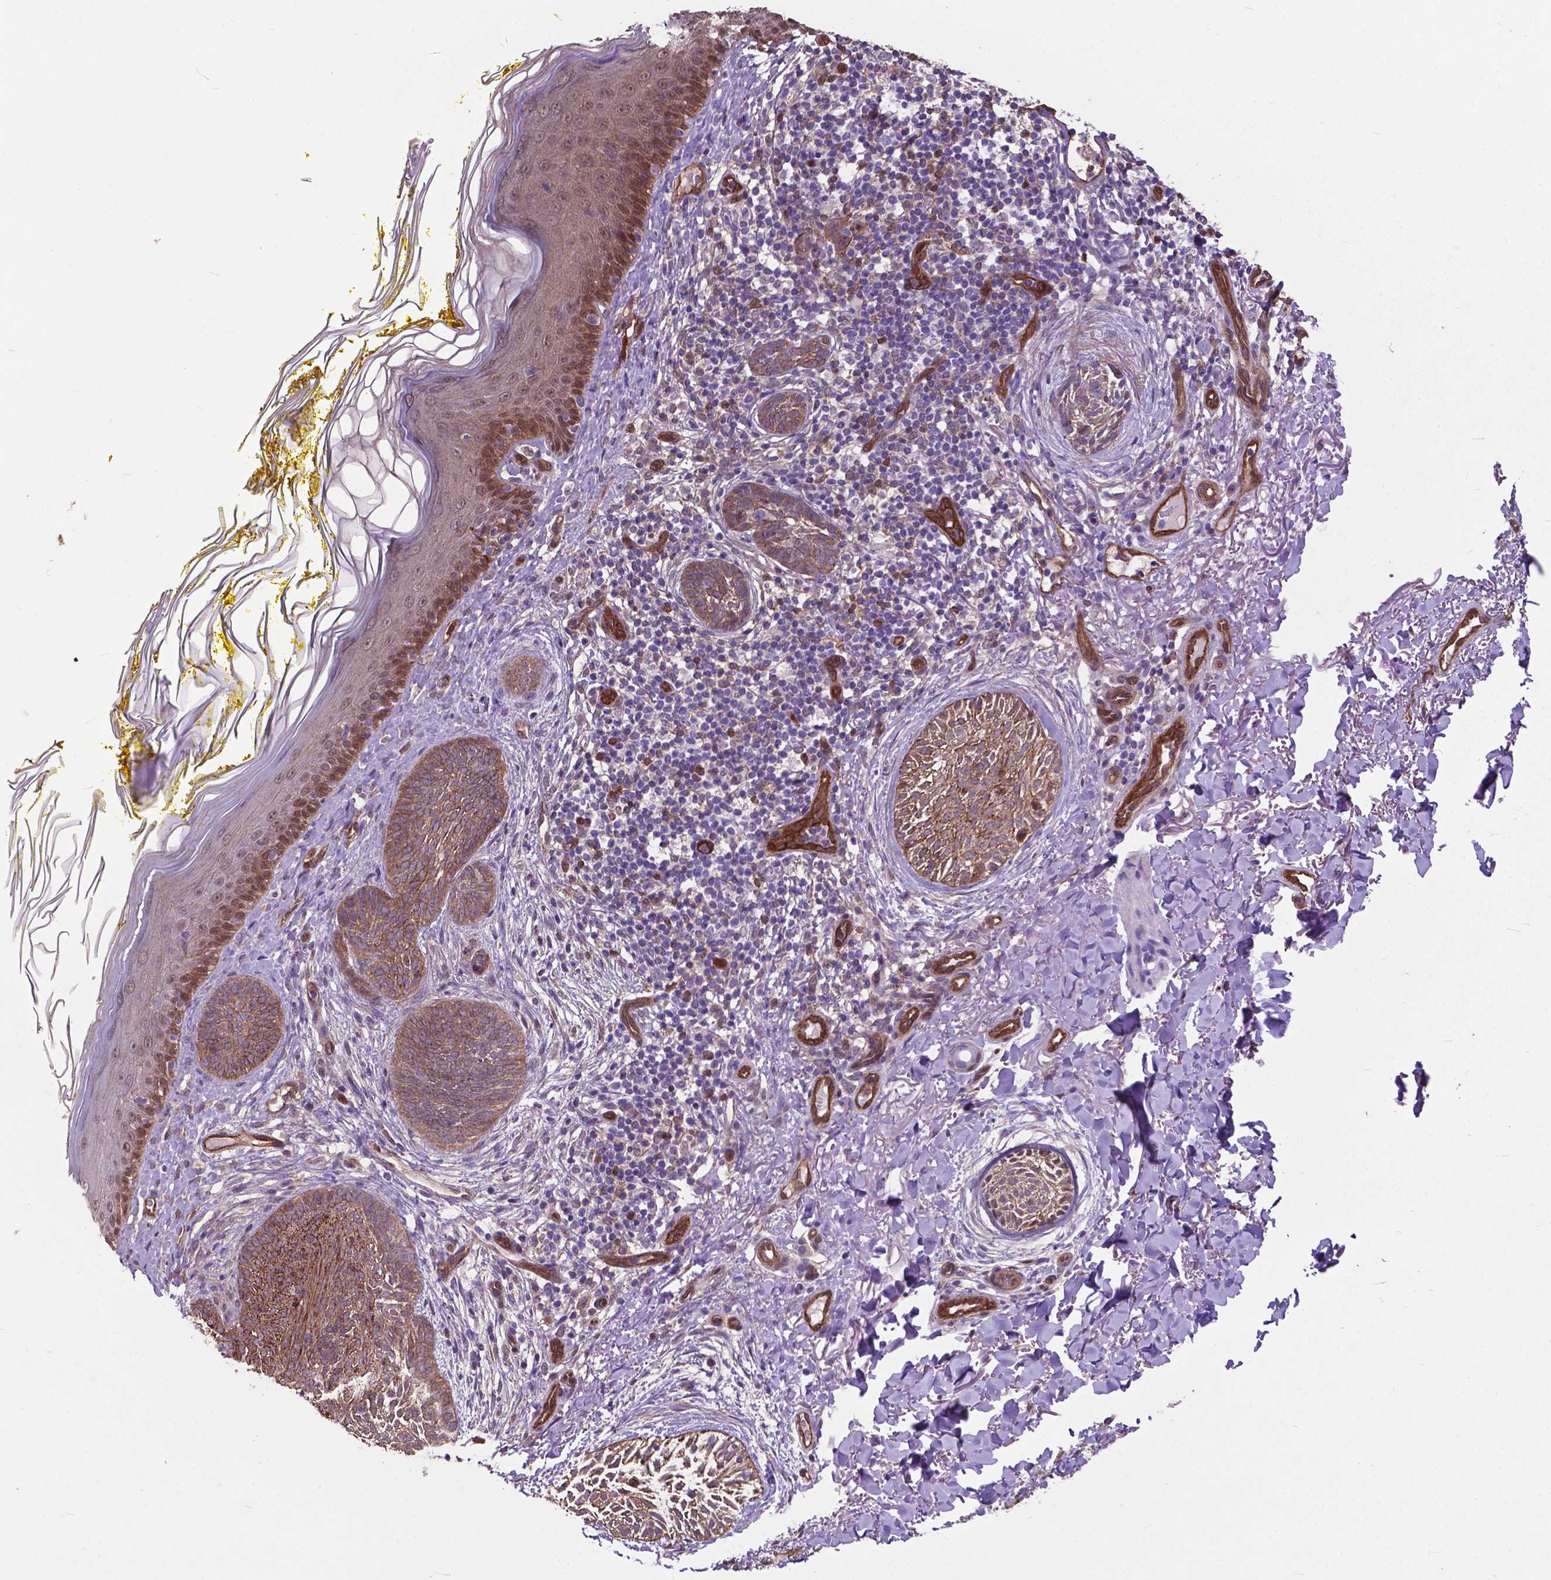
{"staining": {"intensity": "moderate", "quantity": ">75%", "location": "cytoplasmic/membranous"}, "tissue": "skin cancer", "cell_type": "Tumor cells", "image_type": "cancer", "snomed": [{"axis": "morphology", "description": "Basal cell carcinoma"}, {"axis": "topography", "description": "Skin"}], "caption": "Protein staining of skin cancer tissue exhibits moderate cytoplasmic/membranous positivity in about >75% of tumor cells.", "gene": "PDLIM1", "patient": {"sex": "female", "age": 68}}